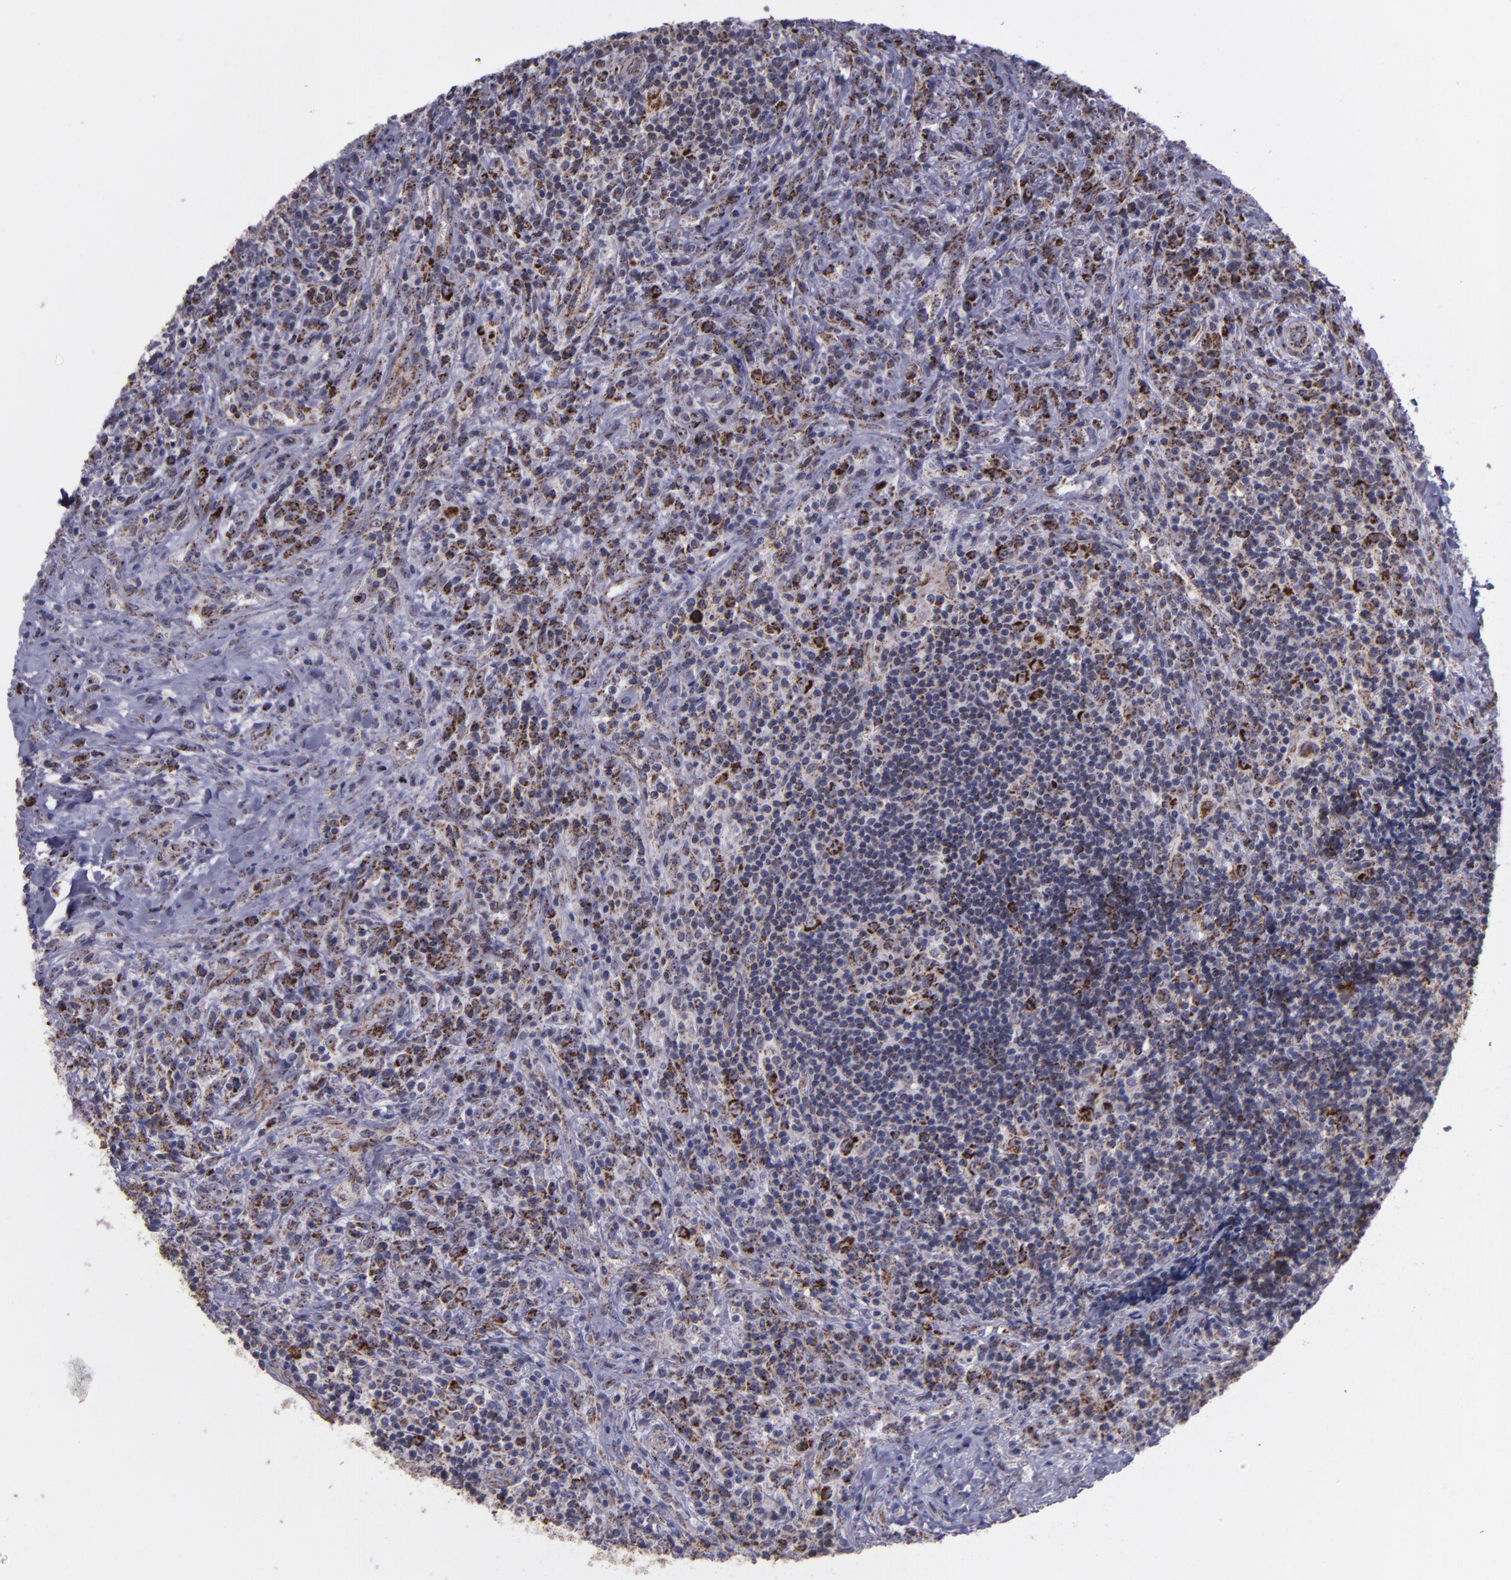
{"staining": {"intensity": "moderate", "quantity": "25%-75%", "location": "cytoplasmic/membranous"}, "tissue": "lymphoma", "cell_type": "Tumor cells", "image_type": "cancer", "snomed": [{"axis": "morphology", "description": "Hodgkin's disease, NOS"}, {"axis": "topography", "description": "Lymph node"}], "caption": "Human Hodgkin's disease stained with a protein marker exhibits moderate staining in tumor cells.", "gene": "LONP1", "patient": {"sex": "female", "age": 25}}